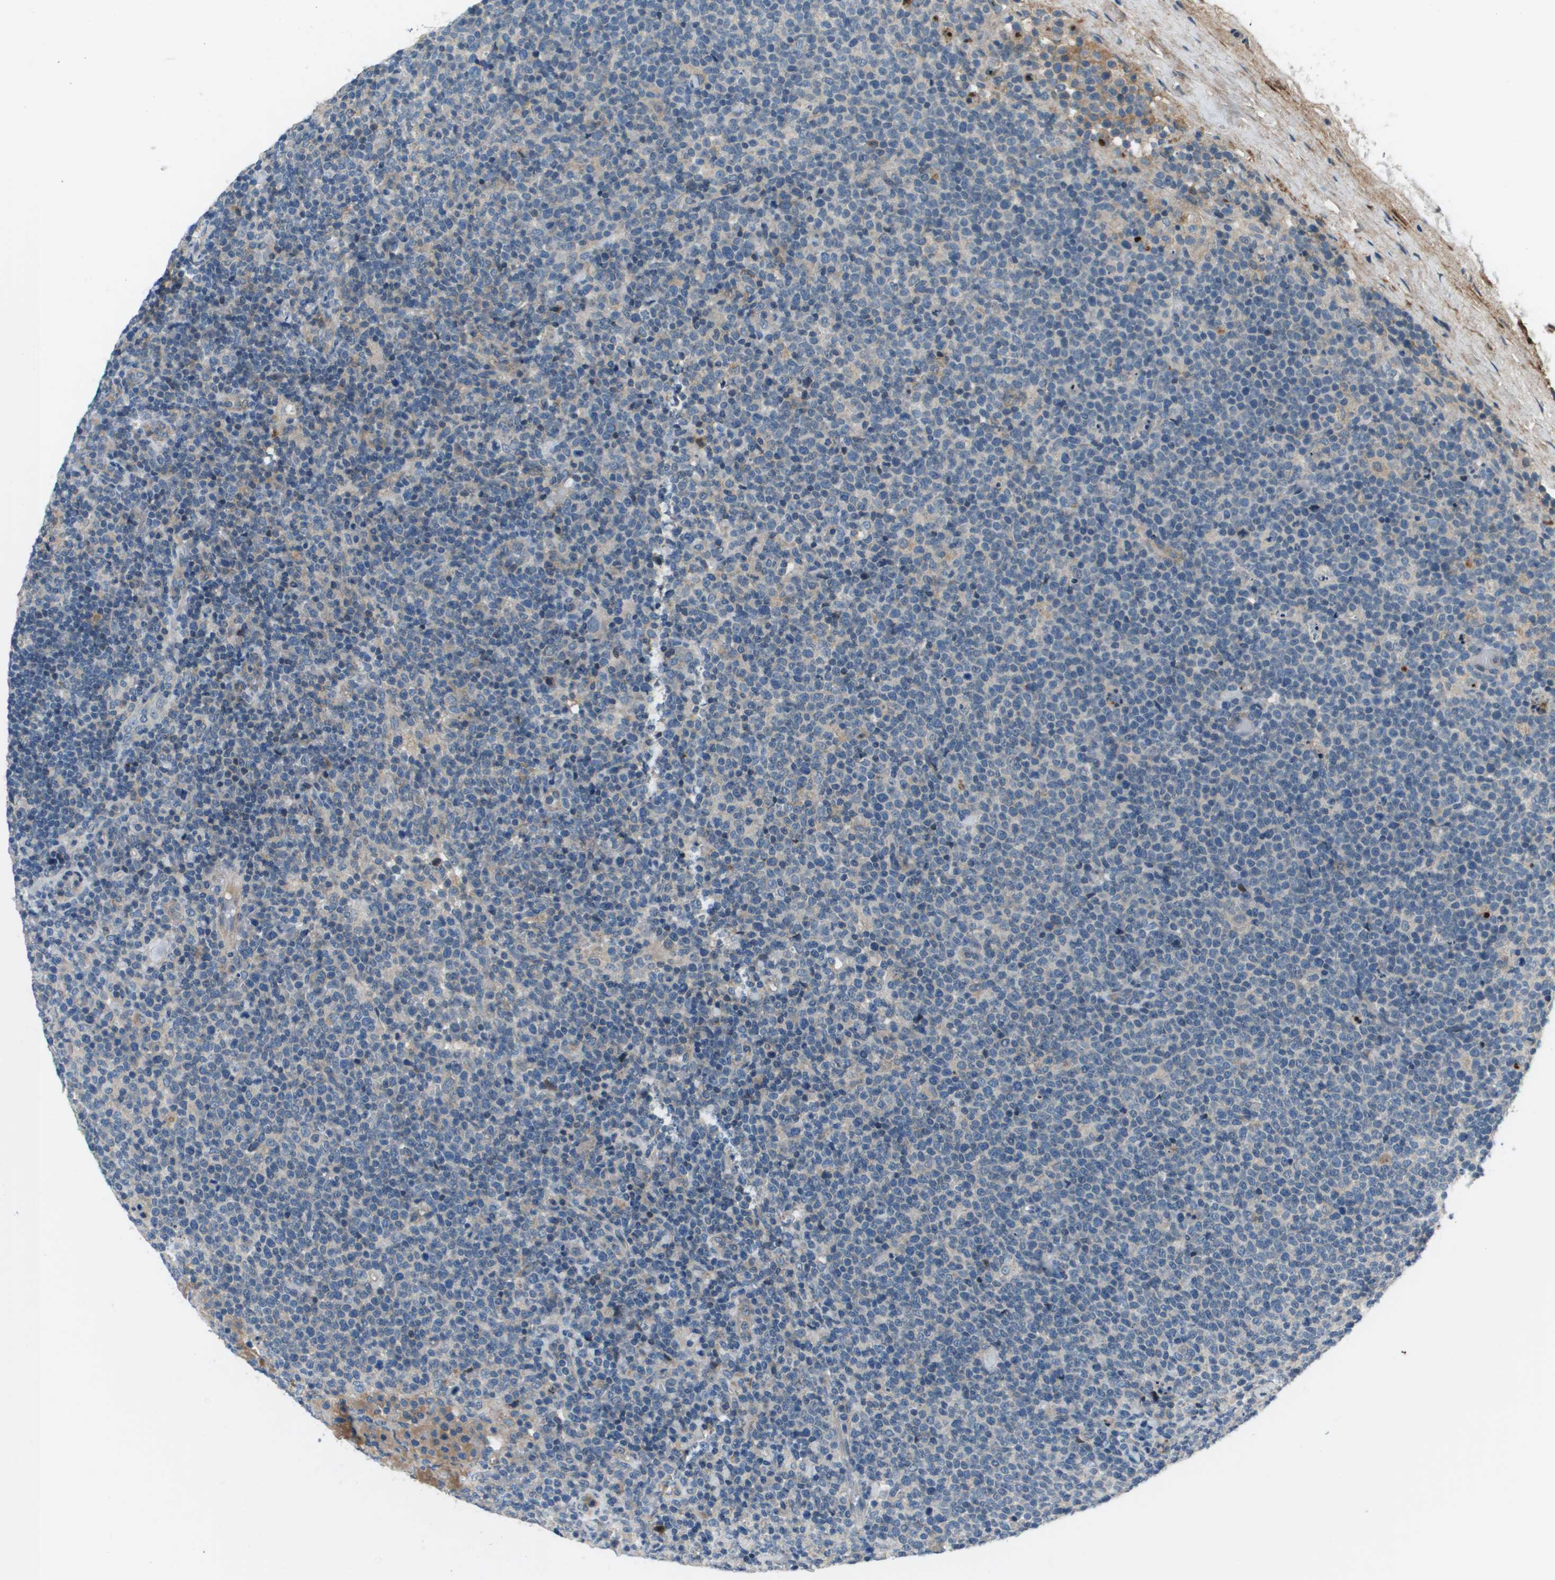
{"staining": {"intensity": "negative", "quantity": "none", "location": "none"}, "tissue": "lymphoma", "cell_type": "Tumor cells", "image_type": "cancer", "snomed": [{"axis": "morphology", "description": "Malignant lymphoma, non-Hodgkin's type, High grade"}, {"axis": "topography", "description": "Lymph node"}], "caption": "Tumor cells are negative for brown protein staining in lymphoma. (Brightfield microscopy of DAB immunohistochemistry (IHC) at high magnification).", "gene": "PCOLCE", "patient": {"sex": "male", "age": 61}}